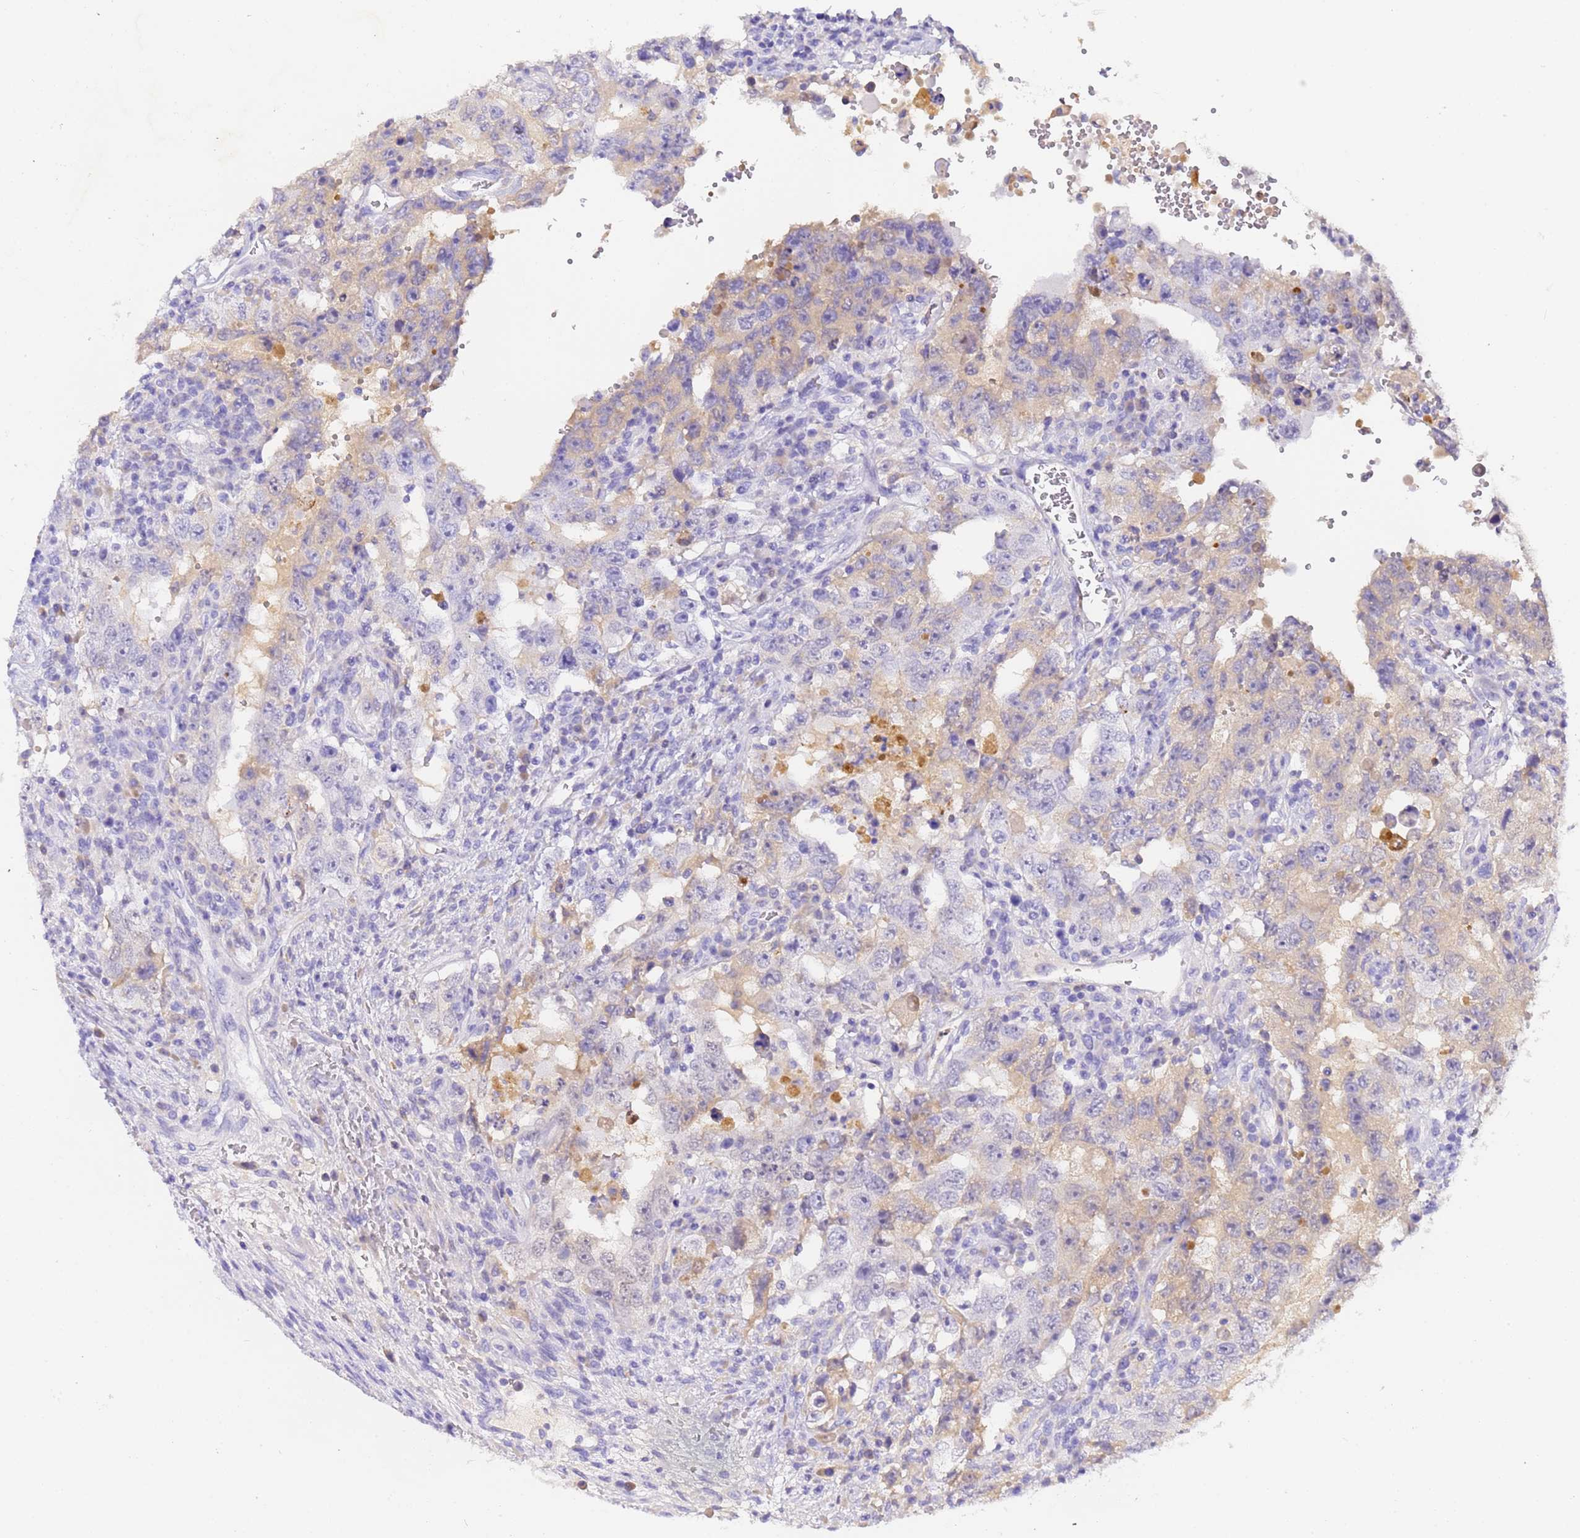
{"staining": {"intensity": "weak", "quantity": "25%-75%", "location": "cytoplasmic/membranous"}, "tissue": "testis cancer", "cell_type": "Tumor cells", "image_type": "cancer", "snomed": [{"axis": "morphology", "description": "Carcinoma, Embryonal, NOS"}, {"axis": "topography", "description": "Testis"}], "caption": "A brown stain highlights weak cytoplasmic/membranous staining of a protein in testis cancer (embryonal carcinoma) tumor cells.", "gene": "CFHR2", "patient": {"sex": "male", "age": 26}}